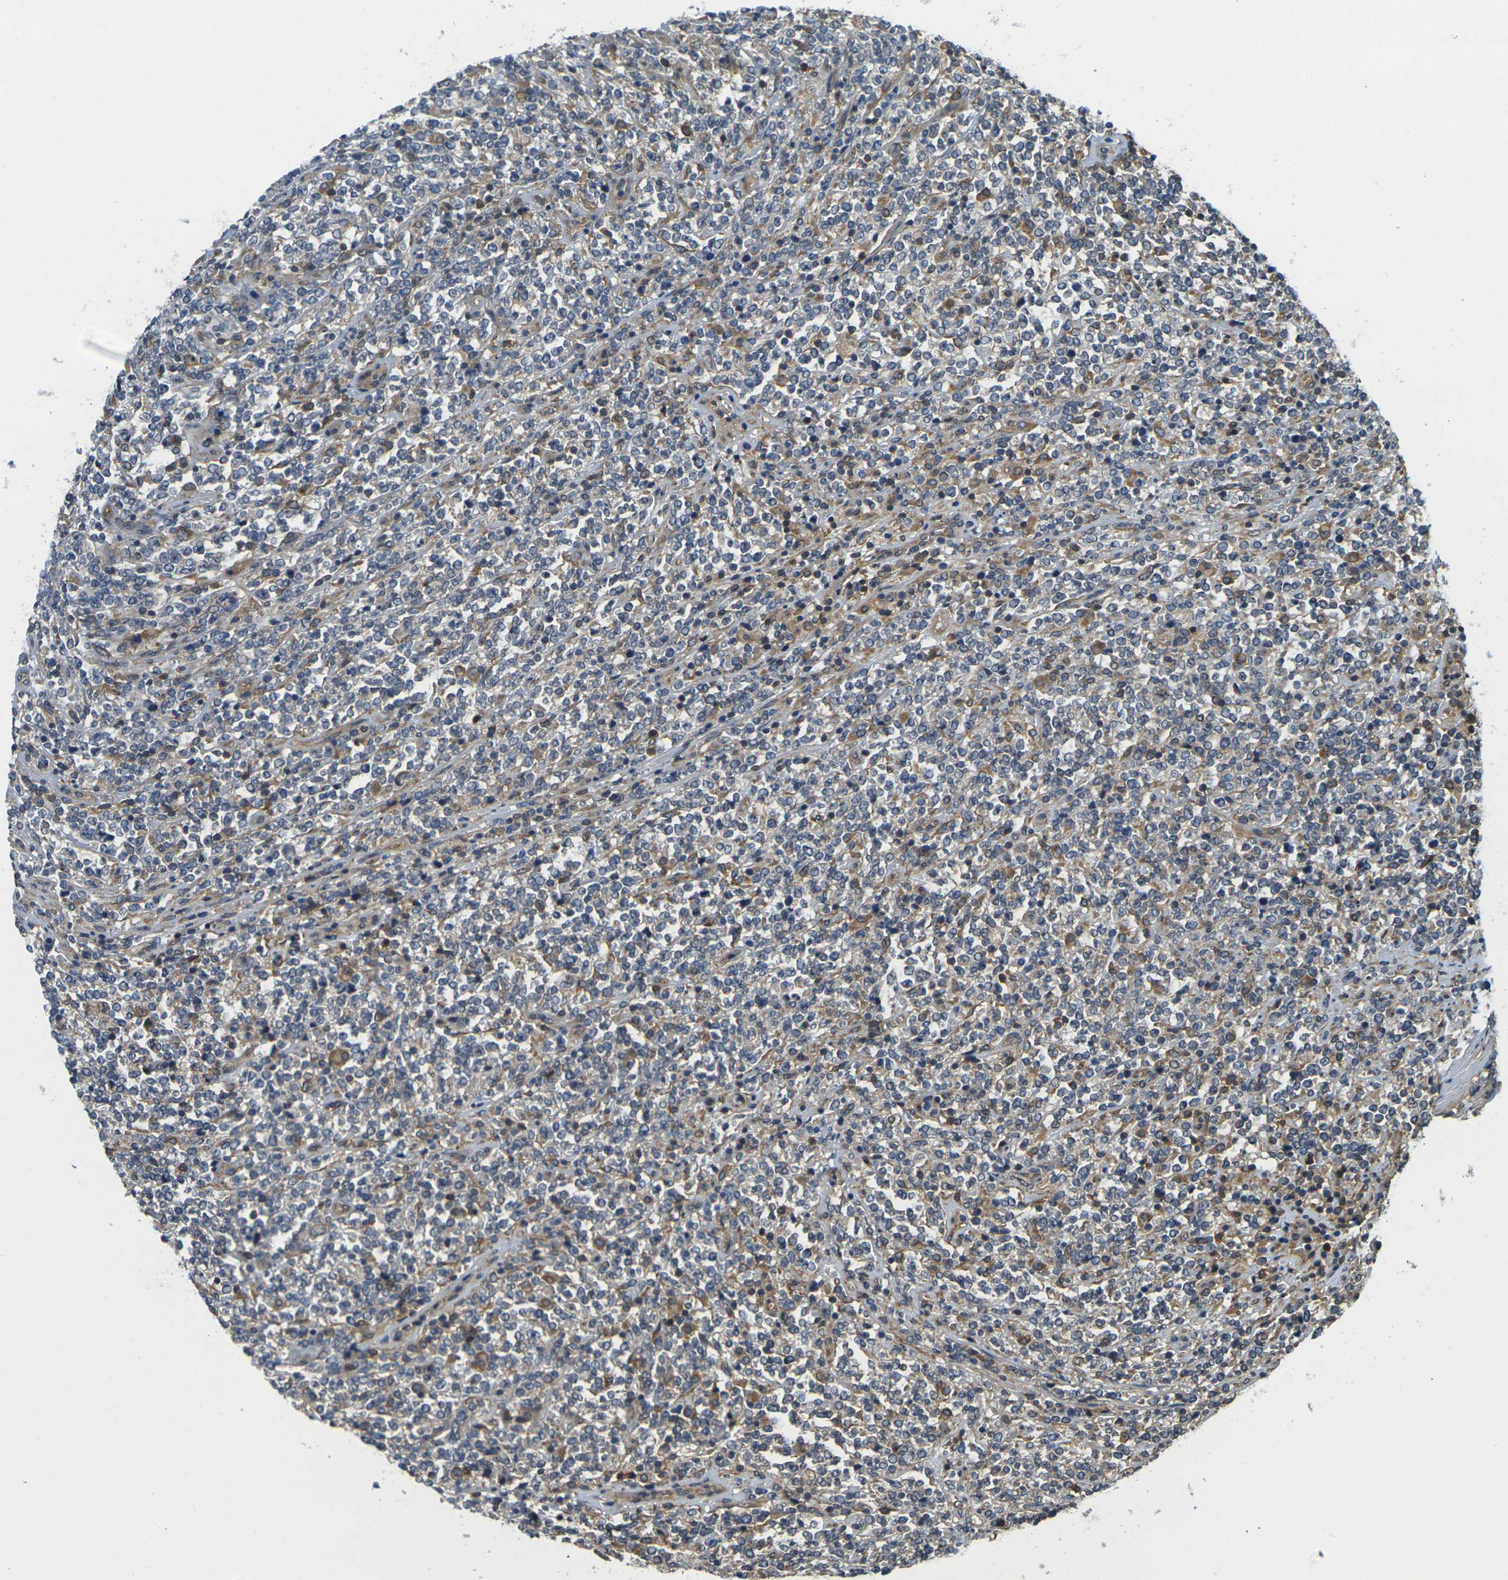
{"staining": {"intensity": "moderate", "quantity": "<25%", "location": "cytoplasmic/membranous"}, "tissue": "lymphoma", "cell_type": "Tumor cells", "image_type": "cancer", "snomed": [{"axis": "morphology", "description": "Malignant lymphoma, non-Hodgkin's type, High grade"}, {"axis": "topography", "description": "Soft tissue"}], "caption": "A photomicrograph showing moderate cytoplasmic/membranous expression in approximately <25% of tumor cells in lymphoma, as visualized by brown immunohistochemical staining.", "gene": "CAST", "patient": {"sex": "male", "age": 18}}